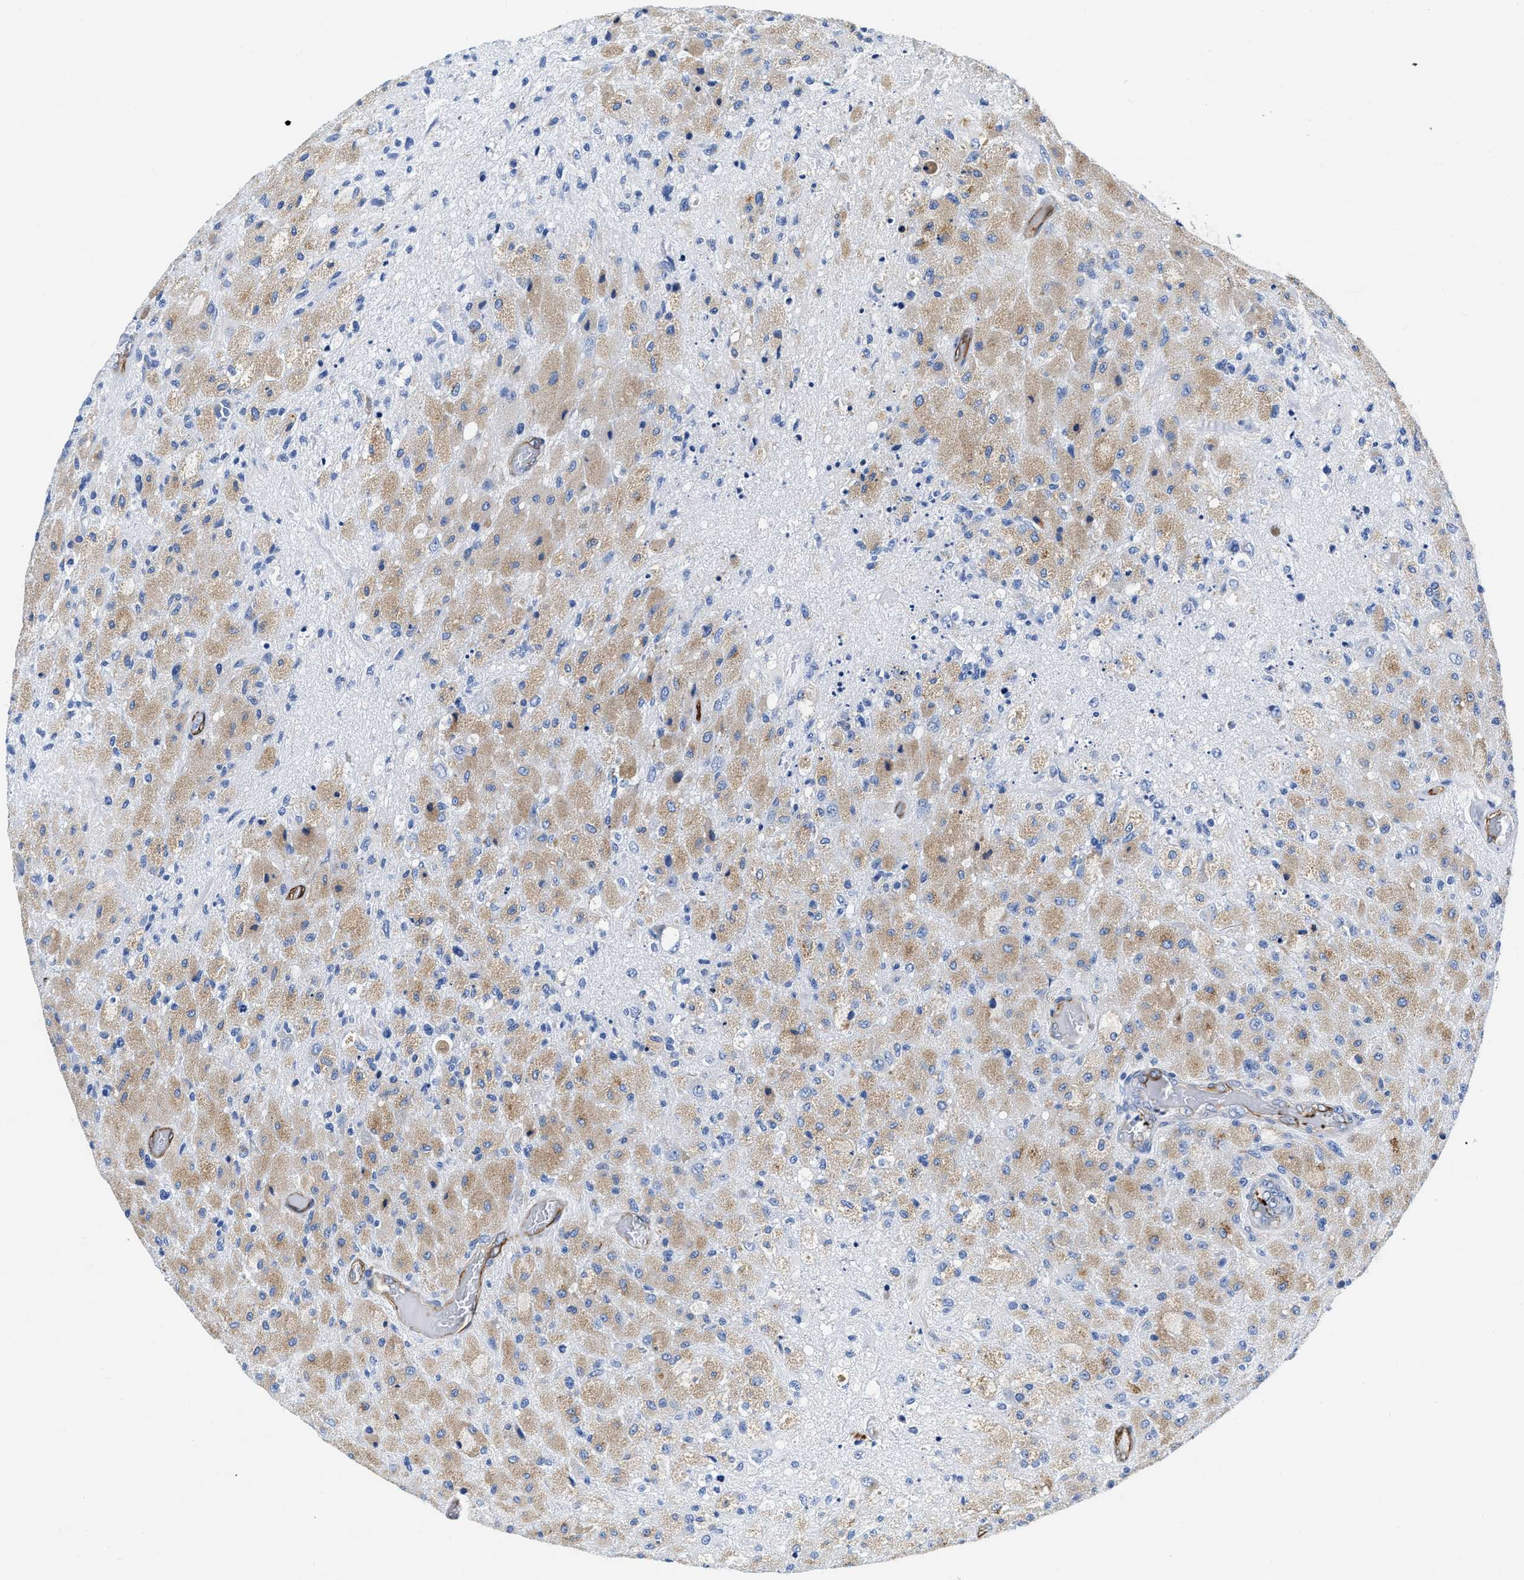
{"staining": {"intensity": "moderate", "quantity": ">75%", "location": "cytoplasmic/membranous"}, "tissue": "glioma", "cell_type": "Tumor cells", "image_type": "cancer", "snomed": [{"axis": "morphology", "description": "Normal tissue, NOS"}, {"axis": "morphology", "description": "Glioma, malignant, High grade"}, {"axis": "topography", "description": "Cerebral cortex"}], "caption": "Protein expression analysis of glioma exhibits moderate cytoplasmic/membranous positivity in about >75% of tumor cells.", "gene": "TVP23B", "patient": {"sex": "male", "age": 77}}